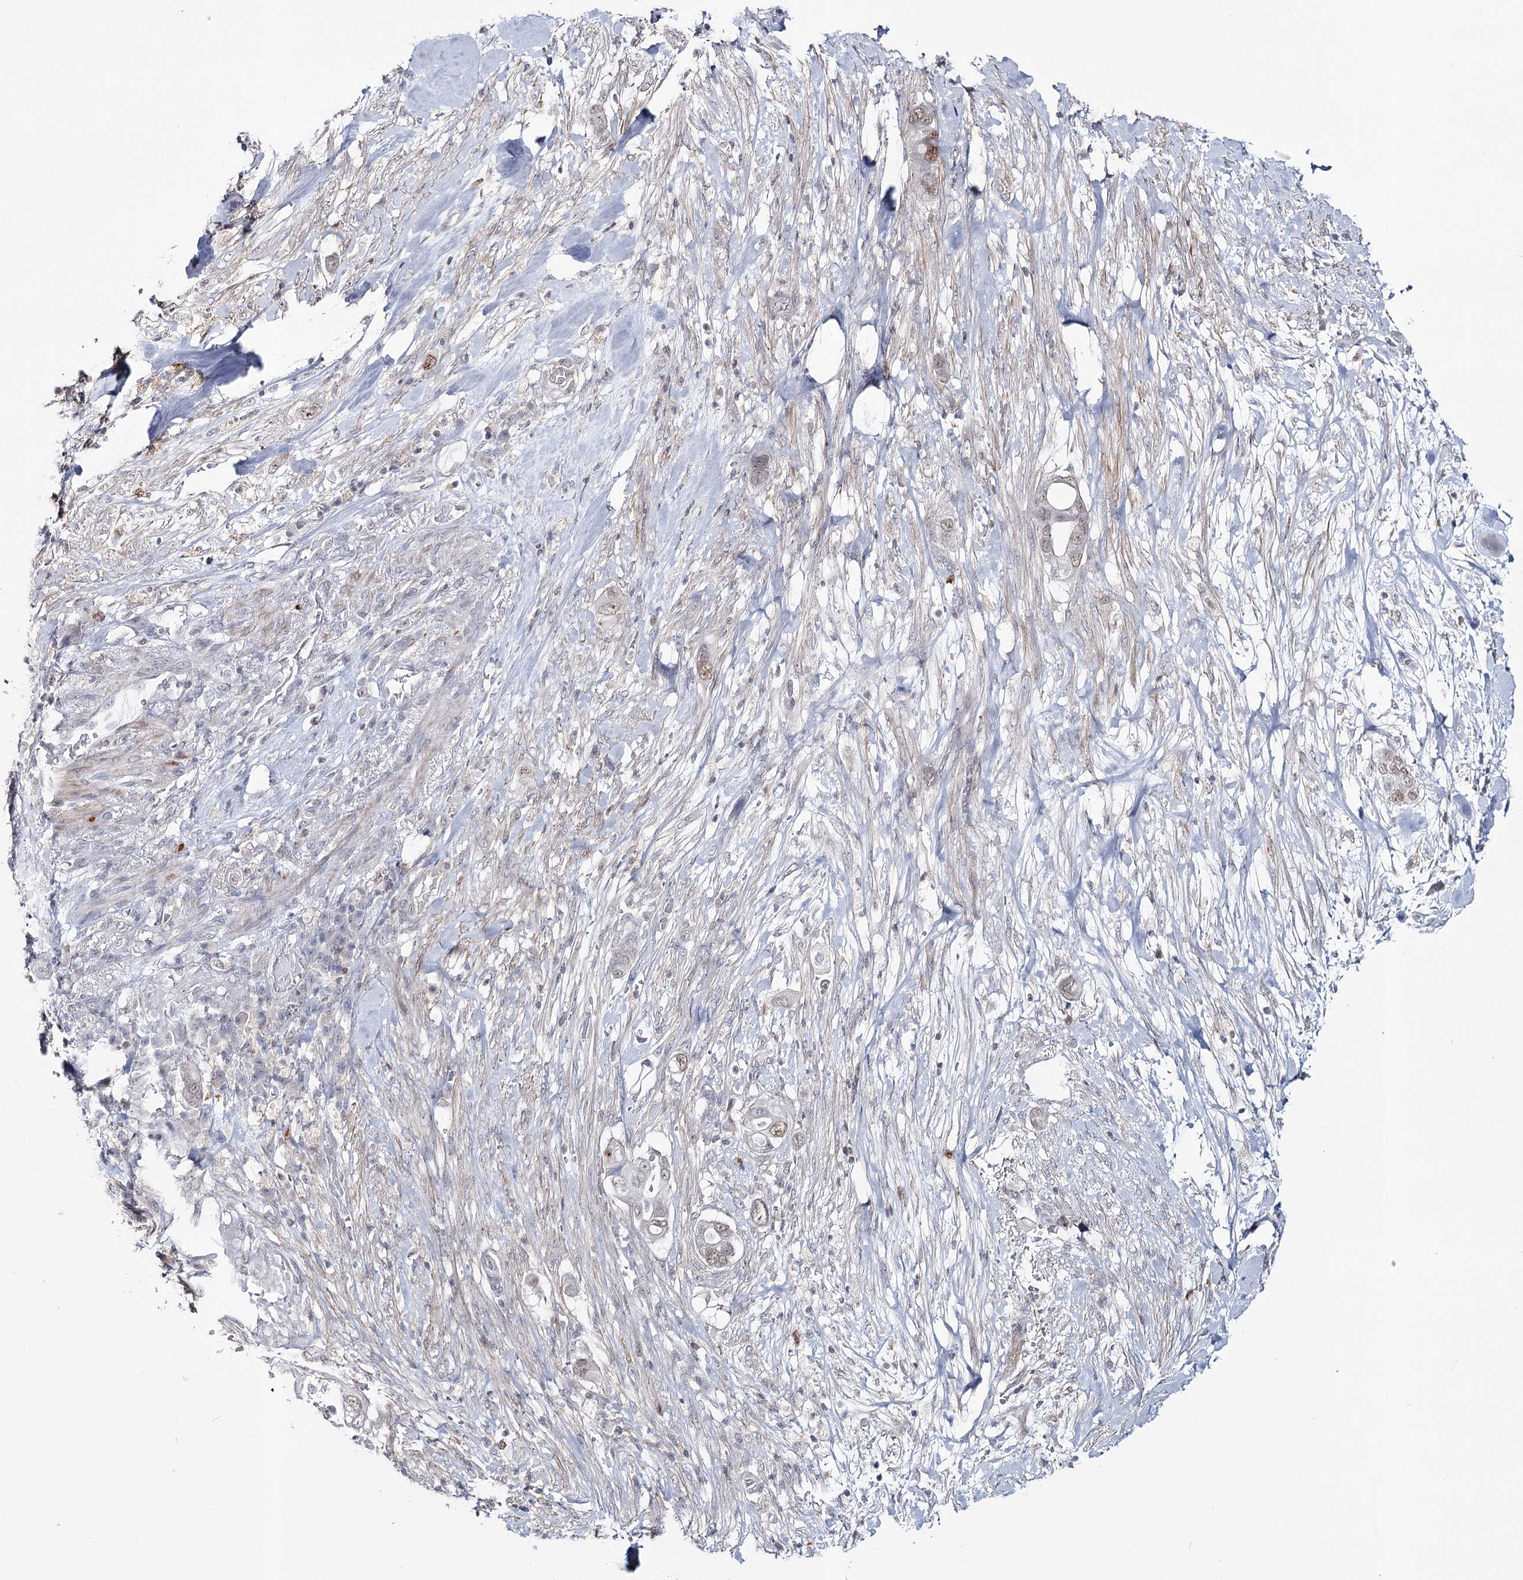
{"staining": {"intensity": "moderate", "quantity": "<25%", "location": "nuclear"}, "tissue": "pancreatic cancer", "cell_type": "Tumor cells", "image_type": "cancer", "snomed": [{"axis": "morphology", "description": "Adenocarcinoma, NOS"}, {"axis": "topography", "description": "Pancreas"}], "caption": "Human pancreatic cancer stained with a protein marker reveals moderate staining in tumor cells.", "gene": "ZC3H8", "patient": {"sex": "male", "age": 68}}